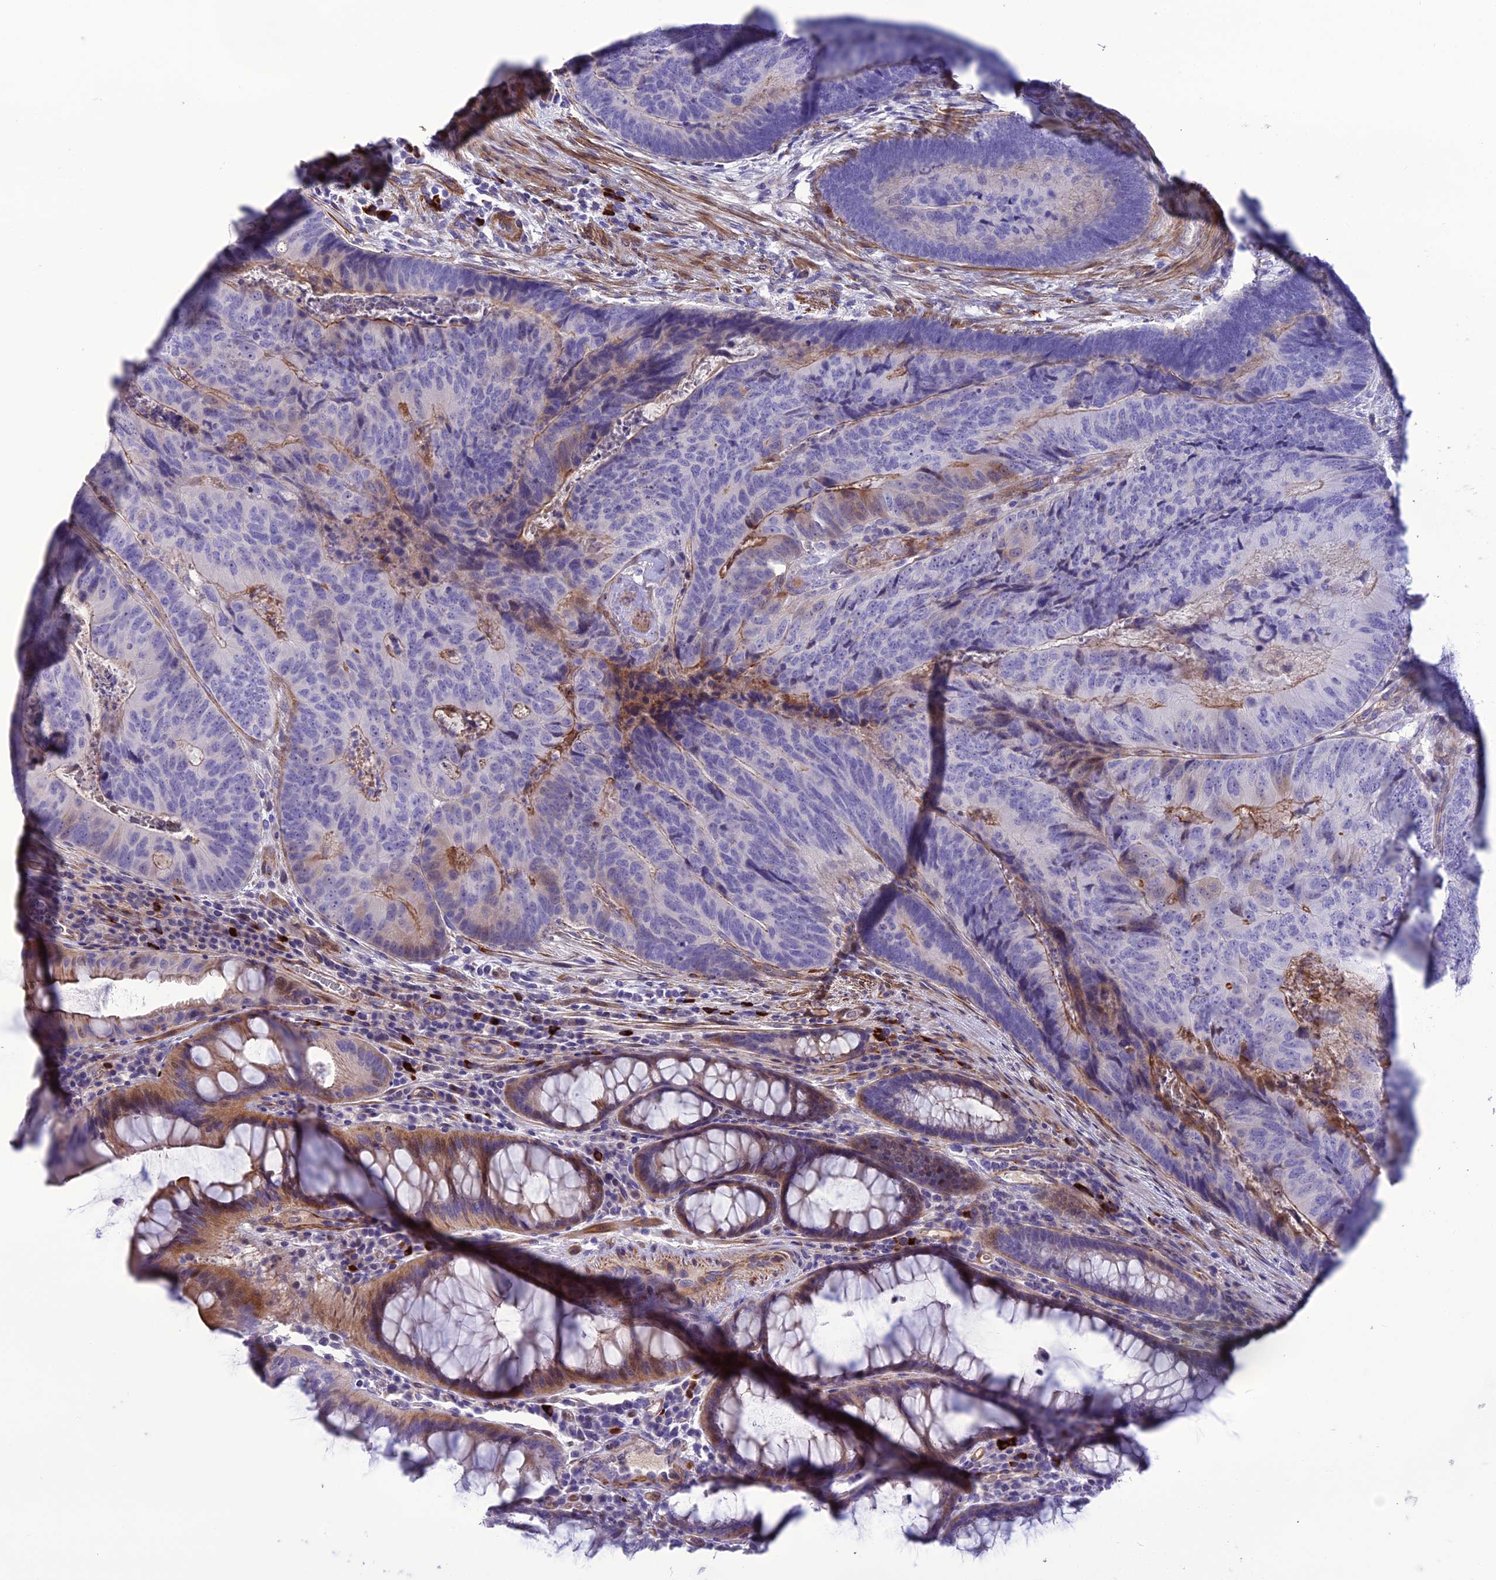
{"staining": {"intensity": "negative", "quantity": "none", "location": "none"}, "tissue": "colorectal cancer", "cell_type": "Tumor cells", "image_type": "cancer", "snomed": [{"axis": "morphology", "description": "Adenocarcinoma, NOS"}, {"axis": "topography", "description": "Colon"}], "caption": "Immunohistochemistry micrograph of colorectal cancer stained for a protein (brown), which displays no positivity in tumor cells. (Immunohistochemistry, brightfield microscopy, high magnification).", "gene": "OR56B1", "patient": {"sex": "female", "age": 67}}